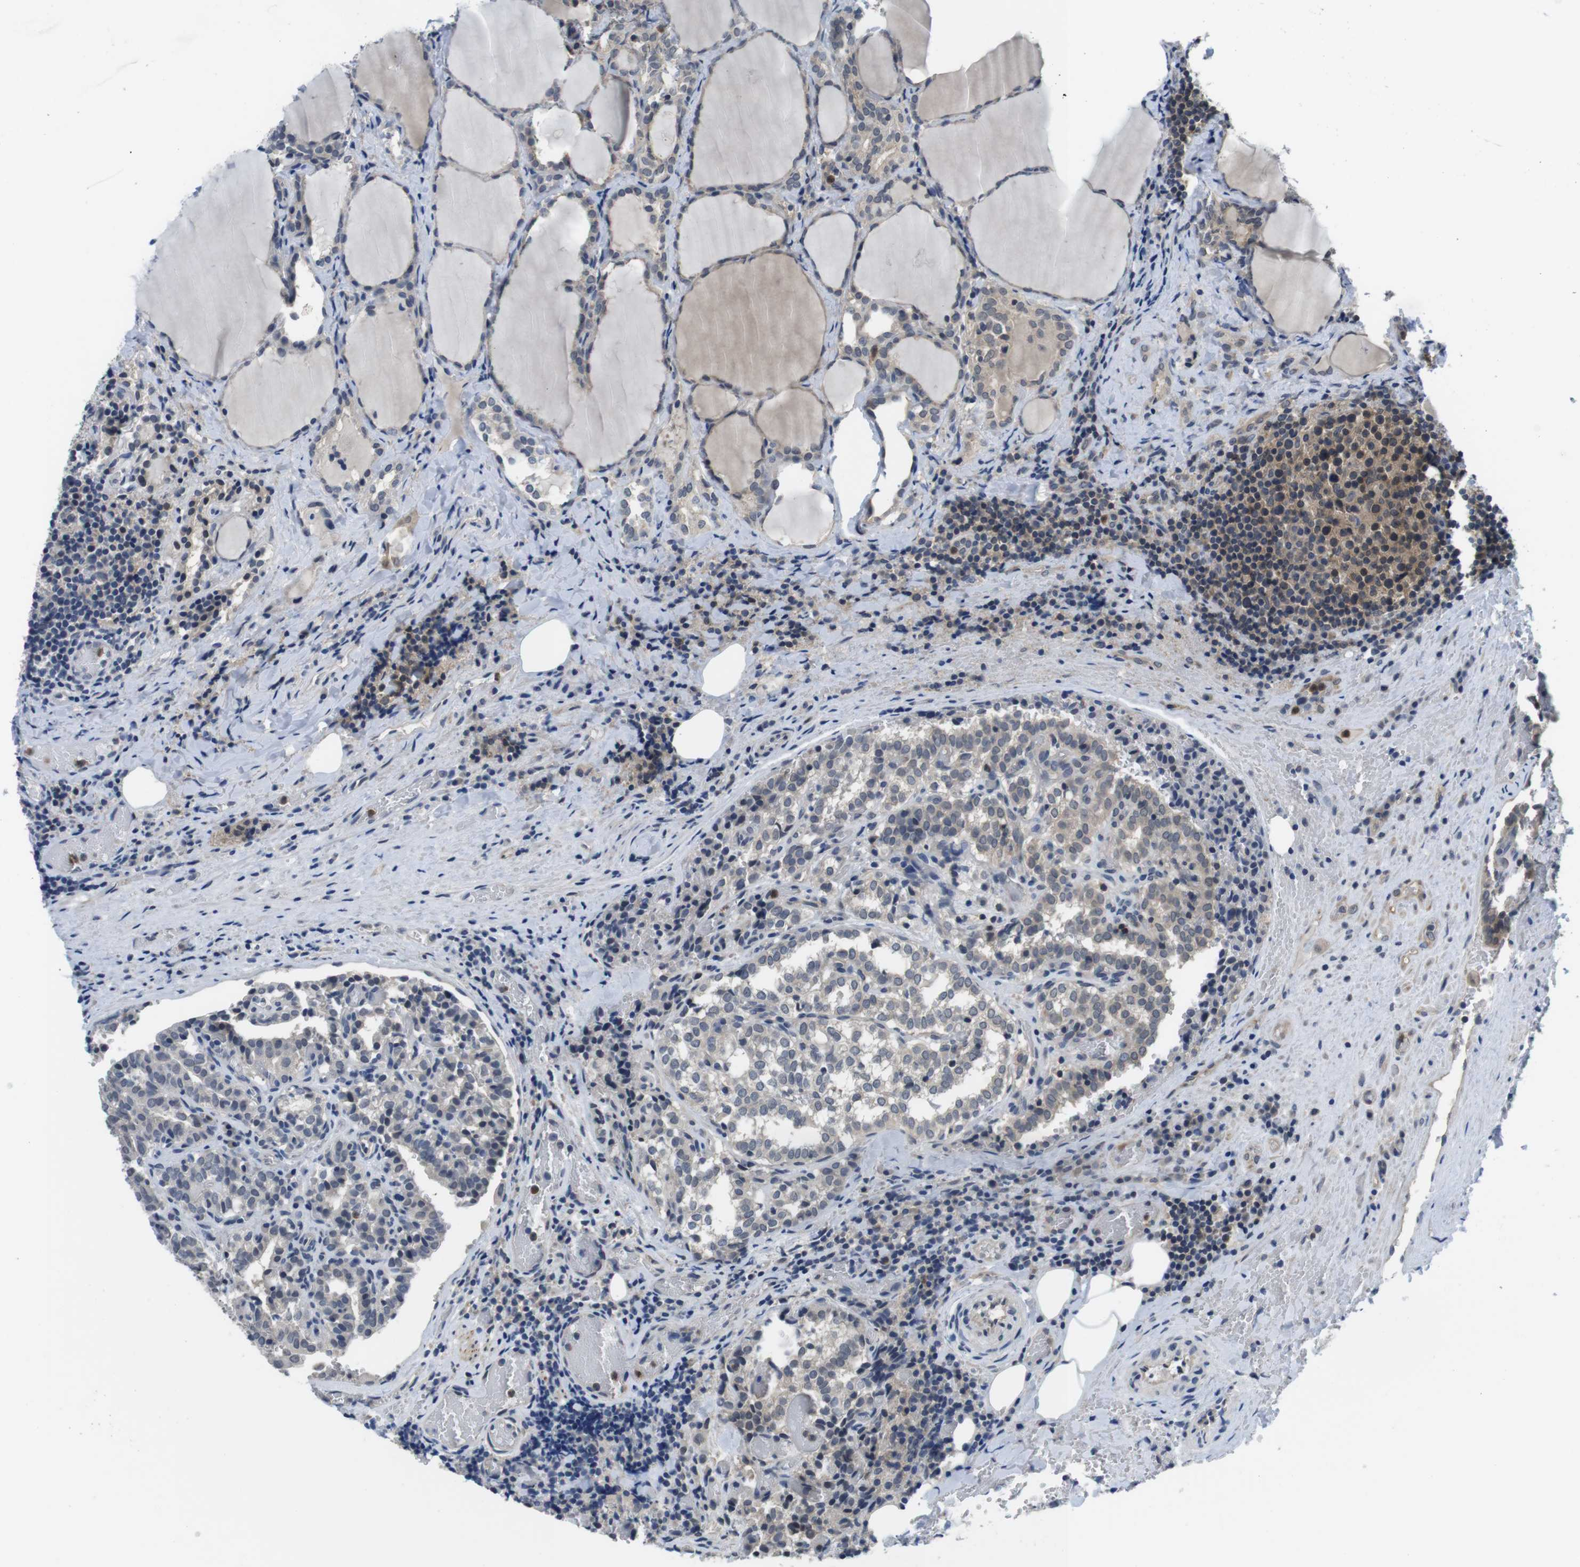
{"staining": {"intensity": "moderate", "quantity": "25%-75%", "location": "cytoplasmic/membranous"}, "tissue": "thyroid cancer", "cell_type": "Tumor cells", "image_type": "cancer", "snomed": [{"axis": "morphology", "description": "Normal tissue, NOS"}, {"axis": "morphology", "description": "Papillary adenocarcinoma, NOS"}, {"axis": "topography", "description": "Thyroid gland"}], "caption": "Moderate cytoplasmic/membranous staining for a protein is seen in approximately 25%-75% of tumor cells of thyroid cancer using IHC.", "gene": "FADD", "patient": {"sex": "female", "age": 30}}